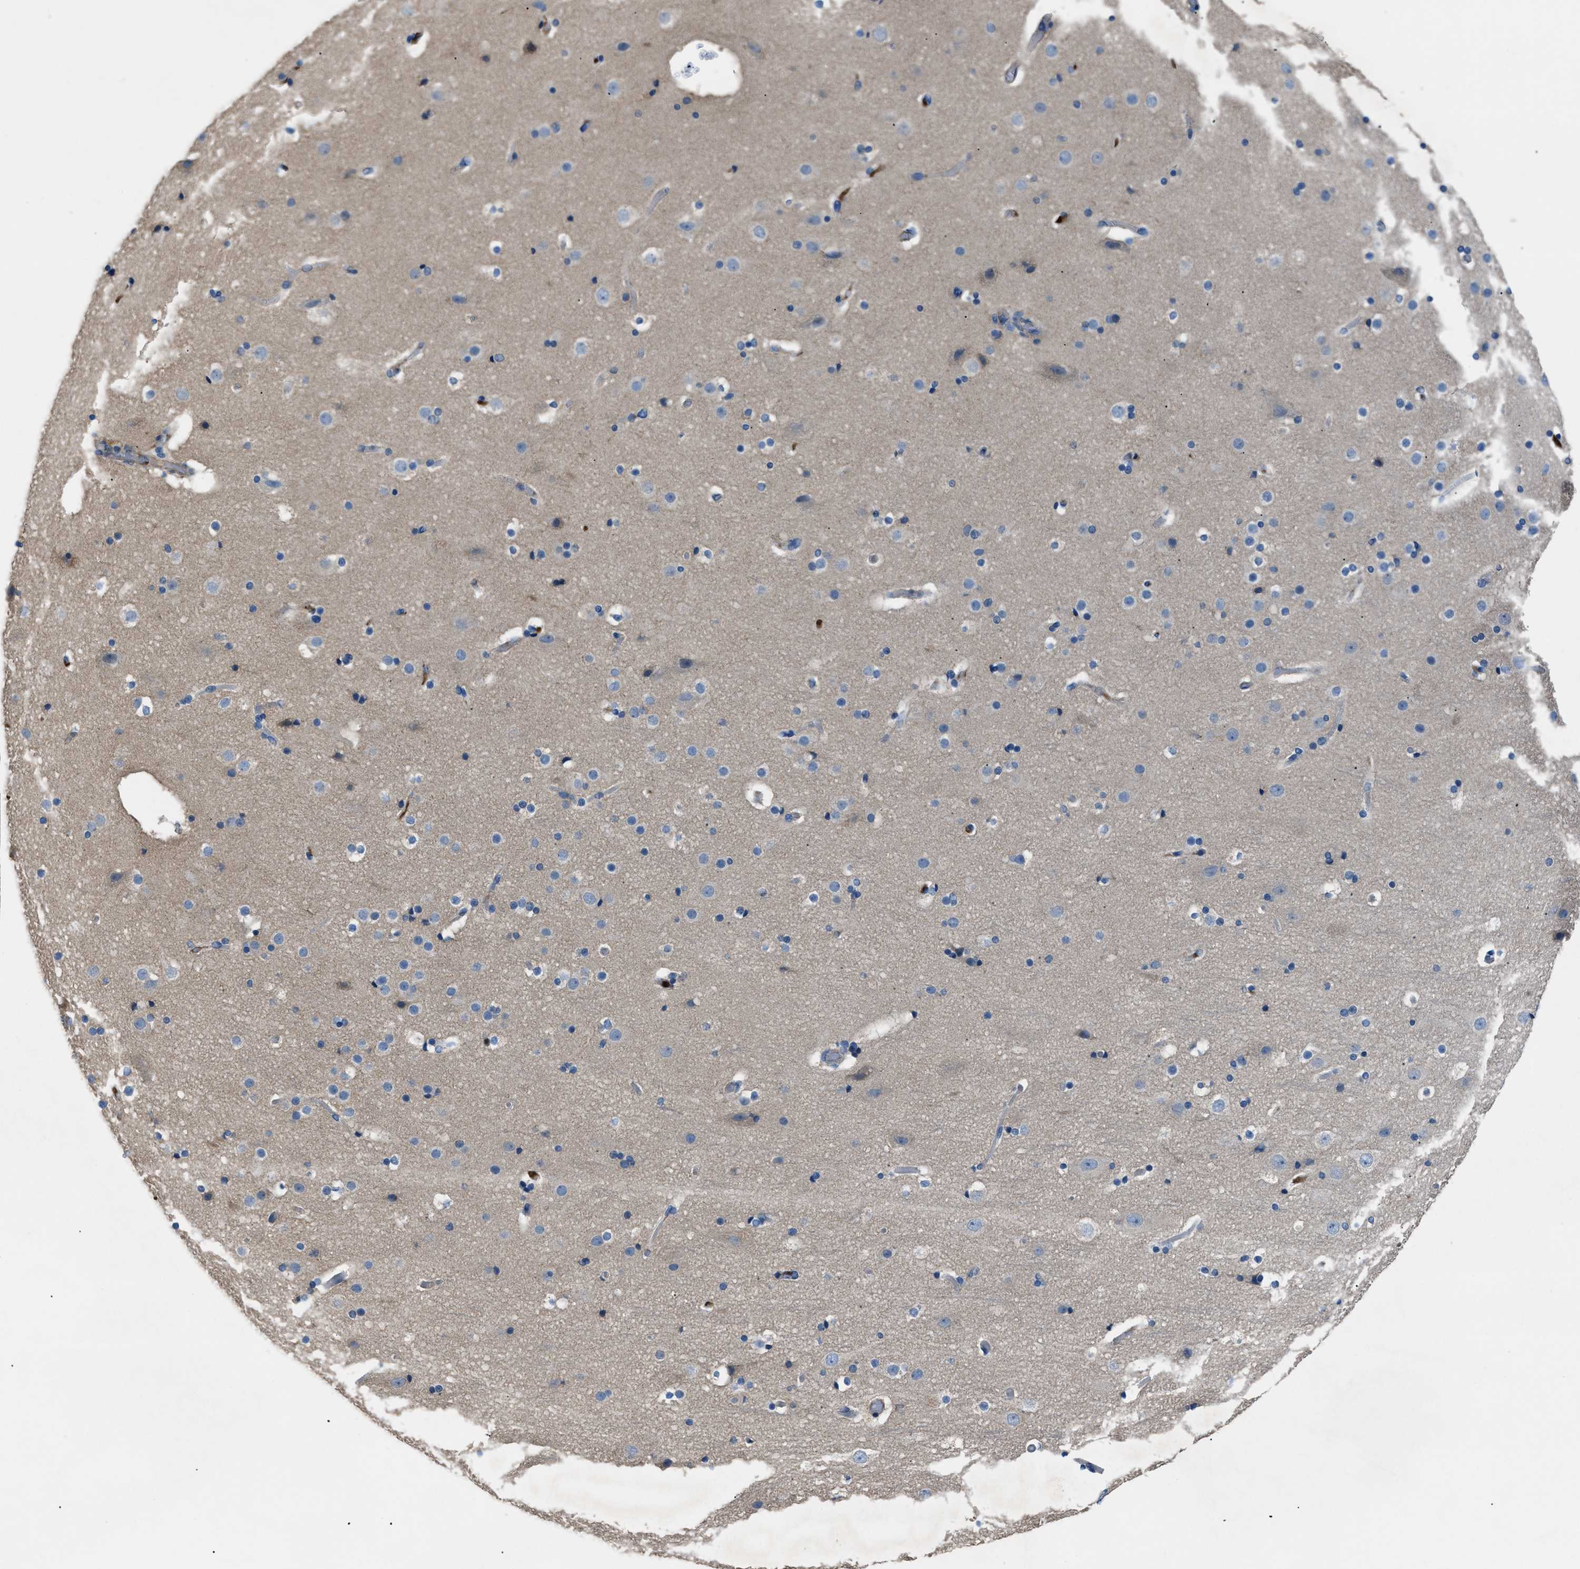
{"staining": {"intensity": "negative", "quantity": "none", "location": "none"}, "tissue": "cerebral cortex", "cell_type": "Endothelial cells", "image_type": "normal", "snomed": [{"axis": "morphology", "description": "Normal tissue, NOS"}, {"axis": "topography", "description": "Cerebral cortex"}], "caption": "Immunohistochemical staining of normal cerebral cortex exhibits no significant positivity in endothelial cells.", "gene": "SGCZ", "patient": {"sex": "male", "age": 57}}